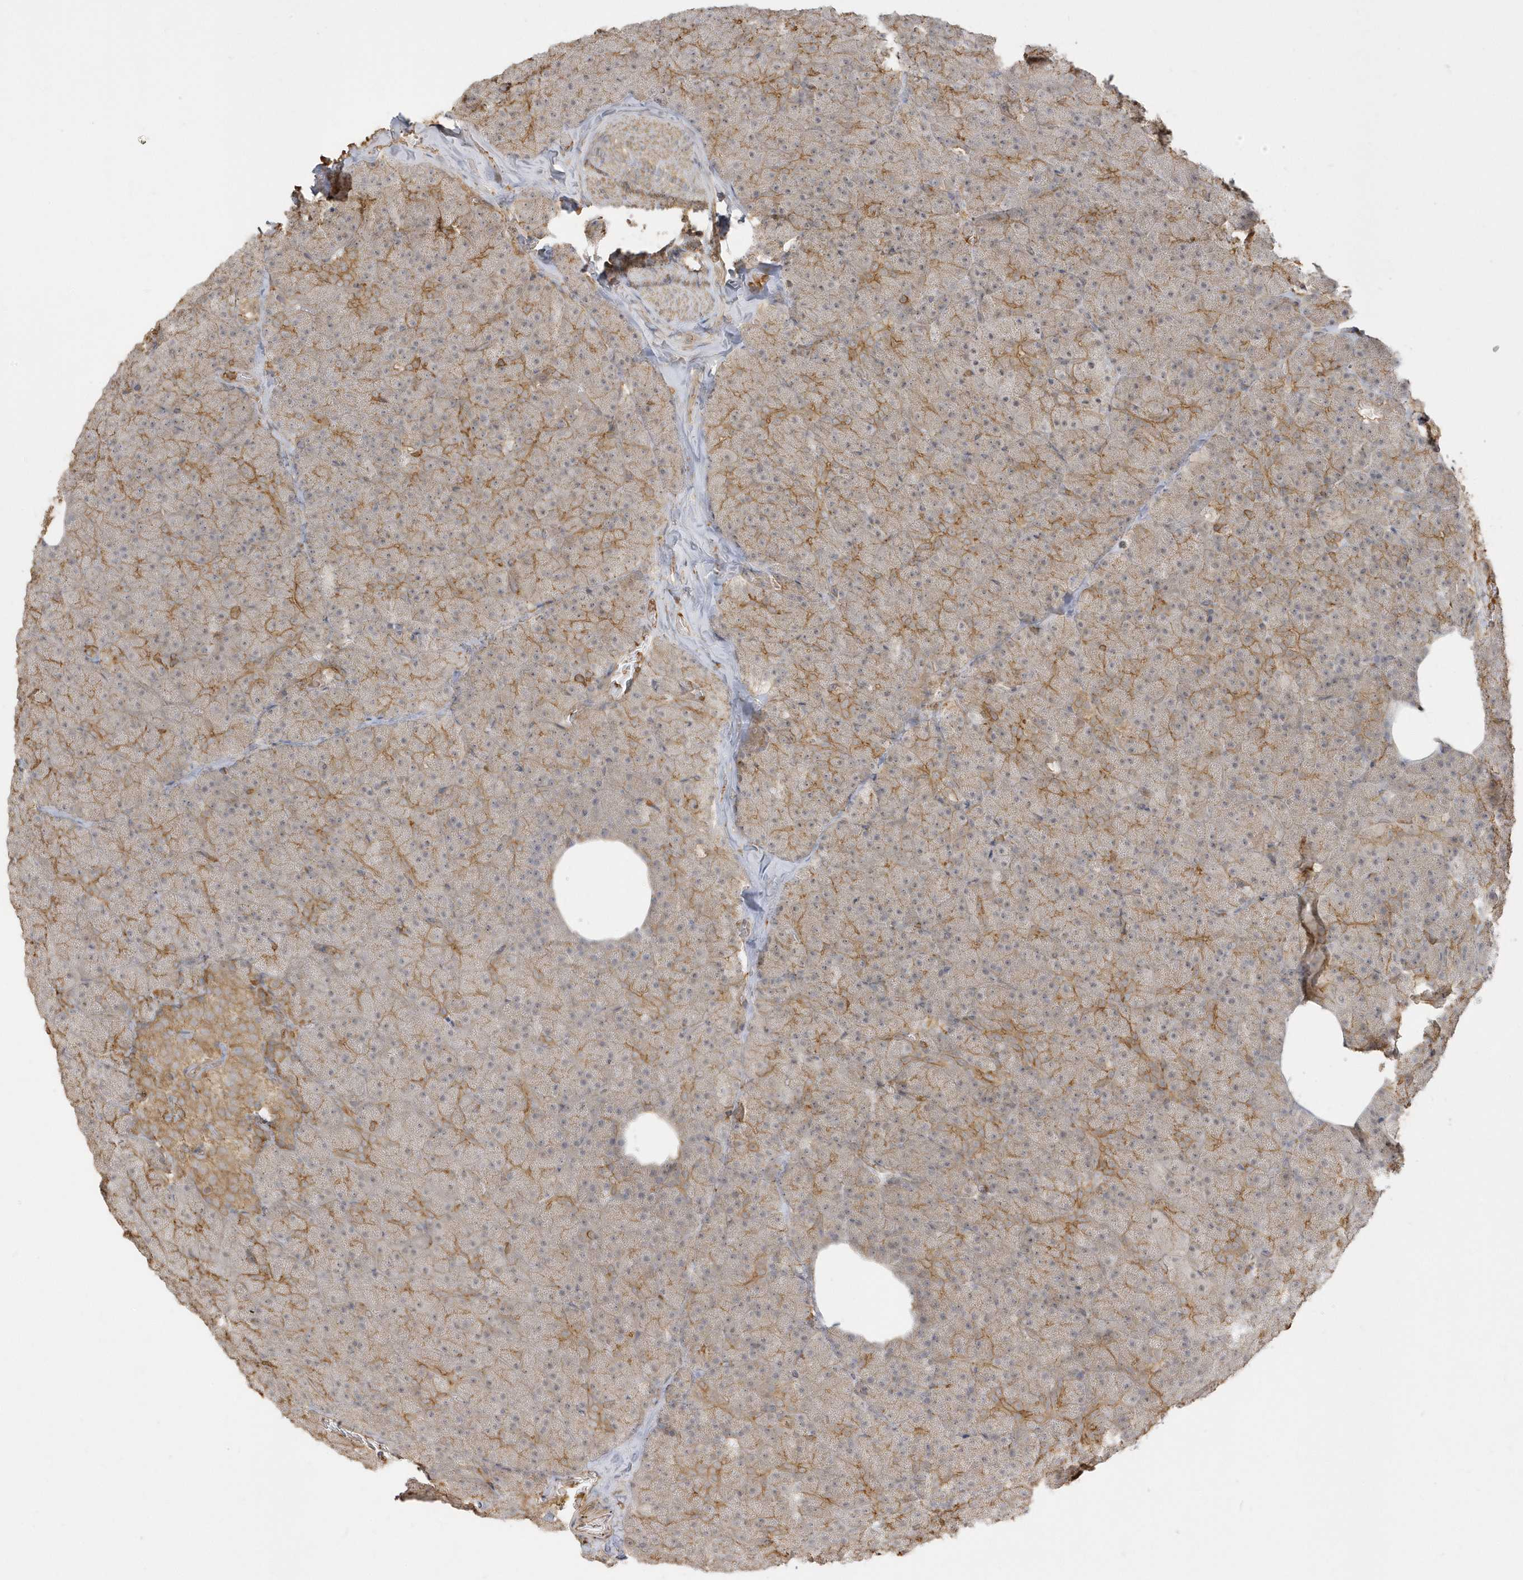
{"staining": {"intensity": "moderate", "quantity": "25%-75%", "location": "cytoplasmic/membranous"}, "tissue": "pancreas", "cell_type": "Exocrine glandular cells", "image_type": "normal", "snomed": [{"axis": "morphology", "description": "Normal tissue, NOS"}, {"axis": "morphology", "description": "Carcinoid, malignant, NOS"}, {"axis": "topography", "description": "Pancreas"}], "caption": "This photomicrograph demonstrates unremarkable pancreas stained with immunohistochemistry (IHC) to label a protein in brown. The cytoplasmic/membranous of exocrine glandular cells show moderate positivity for the protein. Nuclei are counter-stained blue.", "gene": "ZBTB8A", "patient": {"sex": "female", "age": 35}}